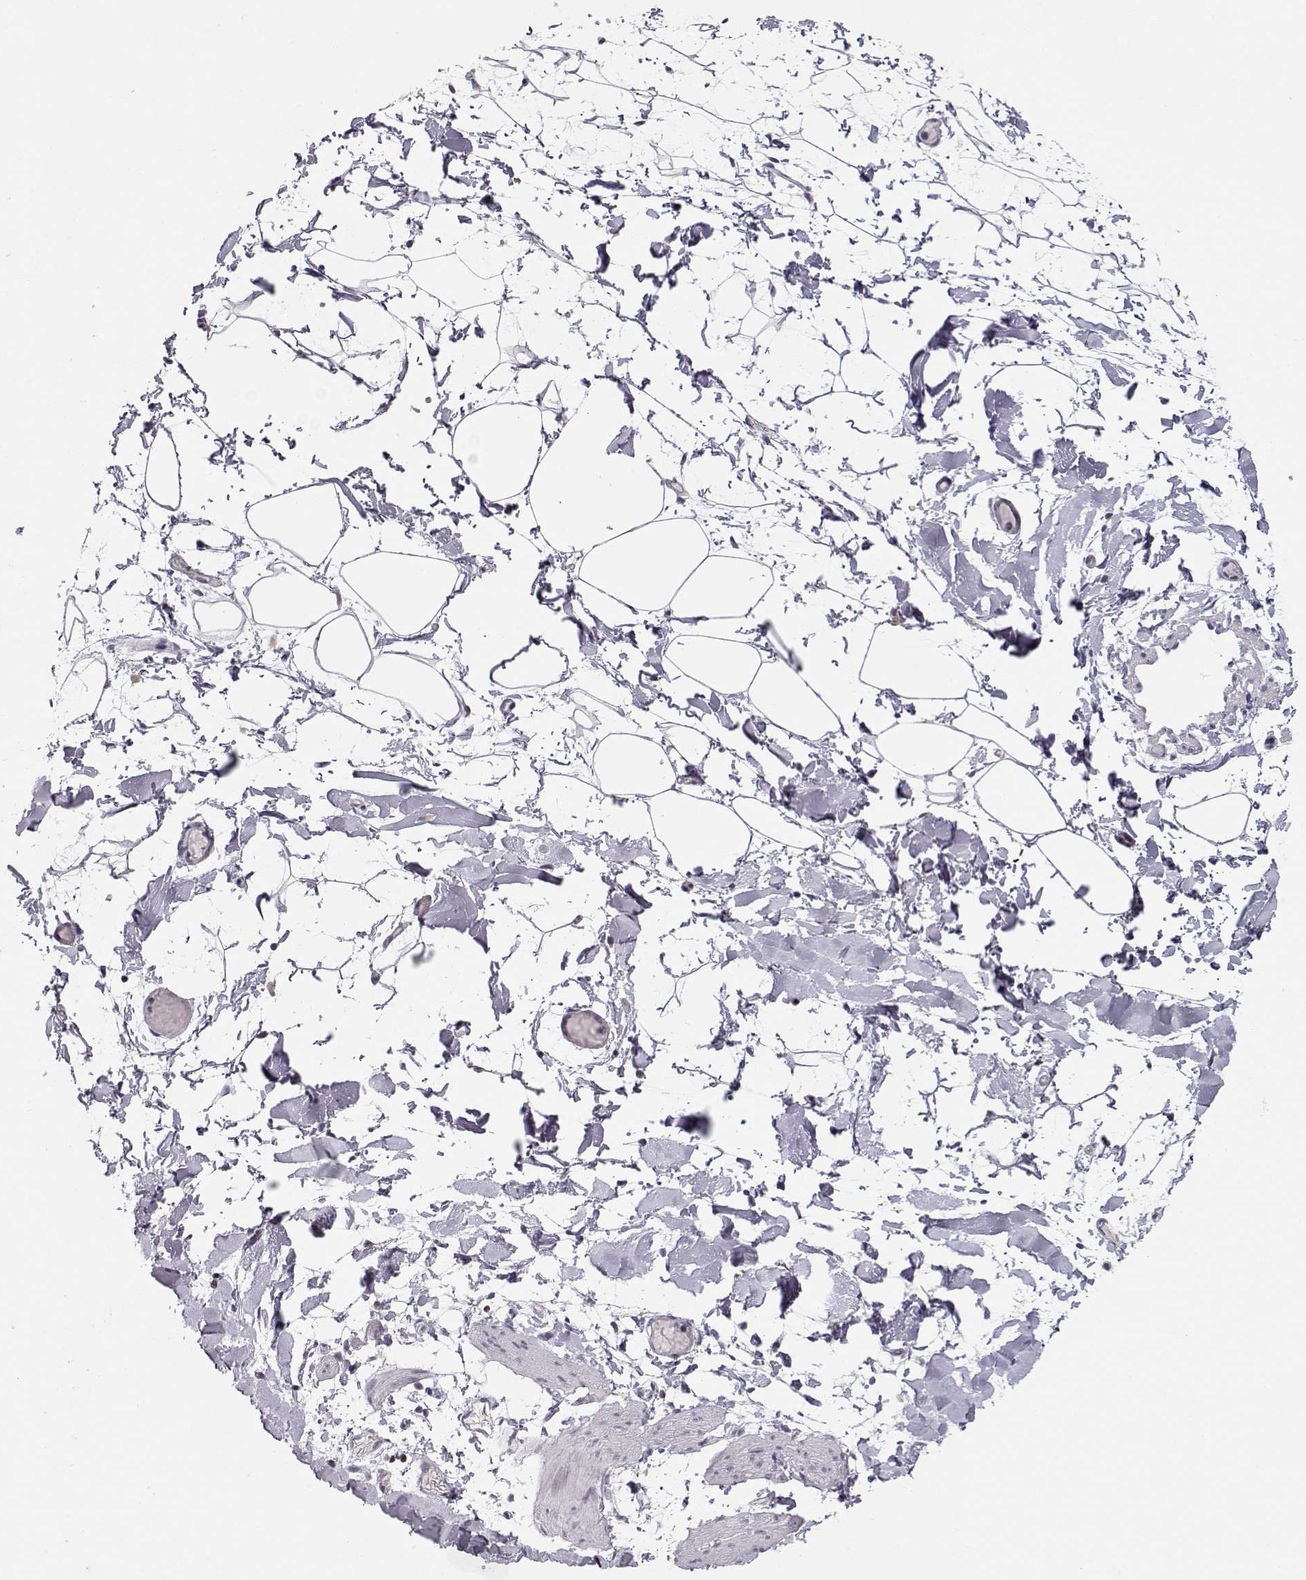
{"staining": {"intensity": "negative", "quantity": "none", "location": "none"}, "tissue": "adipose tissue", "cell_type": "Adipocytes", "image_type": "normal", "snomed": [{"axis": "morphology", "description": "Normal tissue, NOS"}, {"axis": "topography", "description": "Gallbladder"}, {"axis": "topography", "description": "Peripheral nerve tissue"}], "caption": "Adipocytes are negative for protein expression in normal human adipose tissue. (DAB (3,3'-diaminobenzidine) immunohistochemistry (IHC), high magnification).", "gene": "TEPP", "patient": {"sex": "female", "age": 45}}